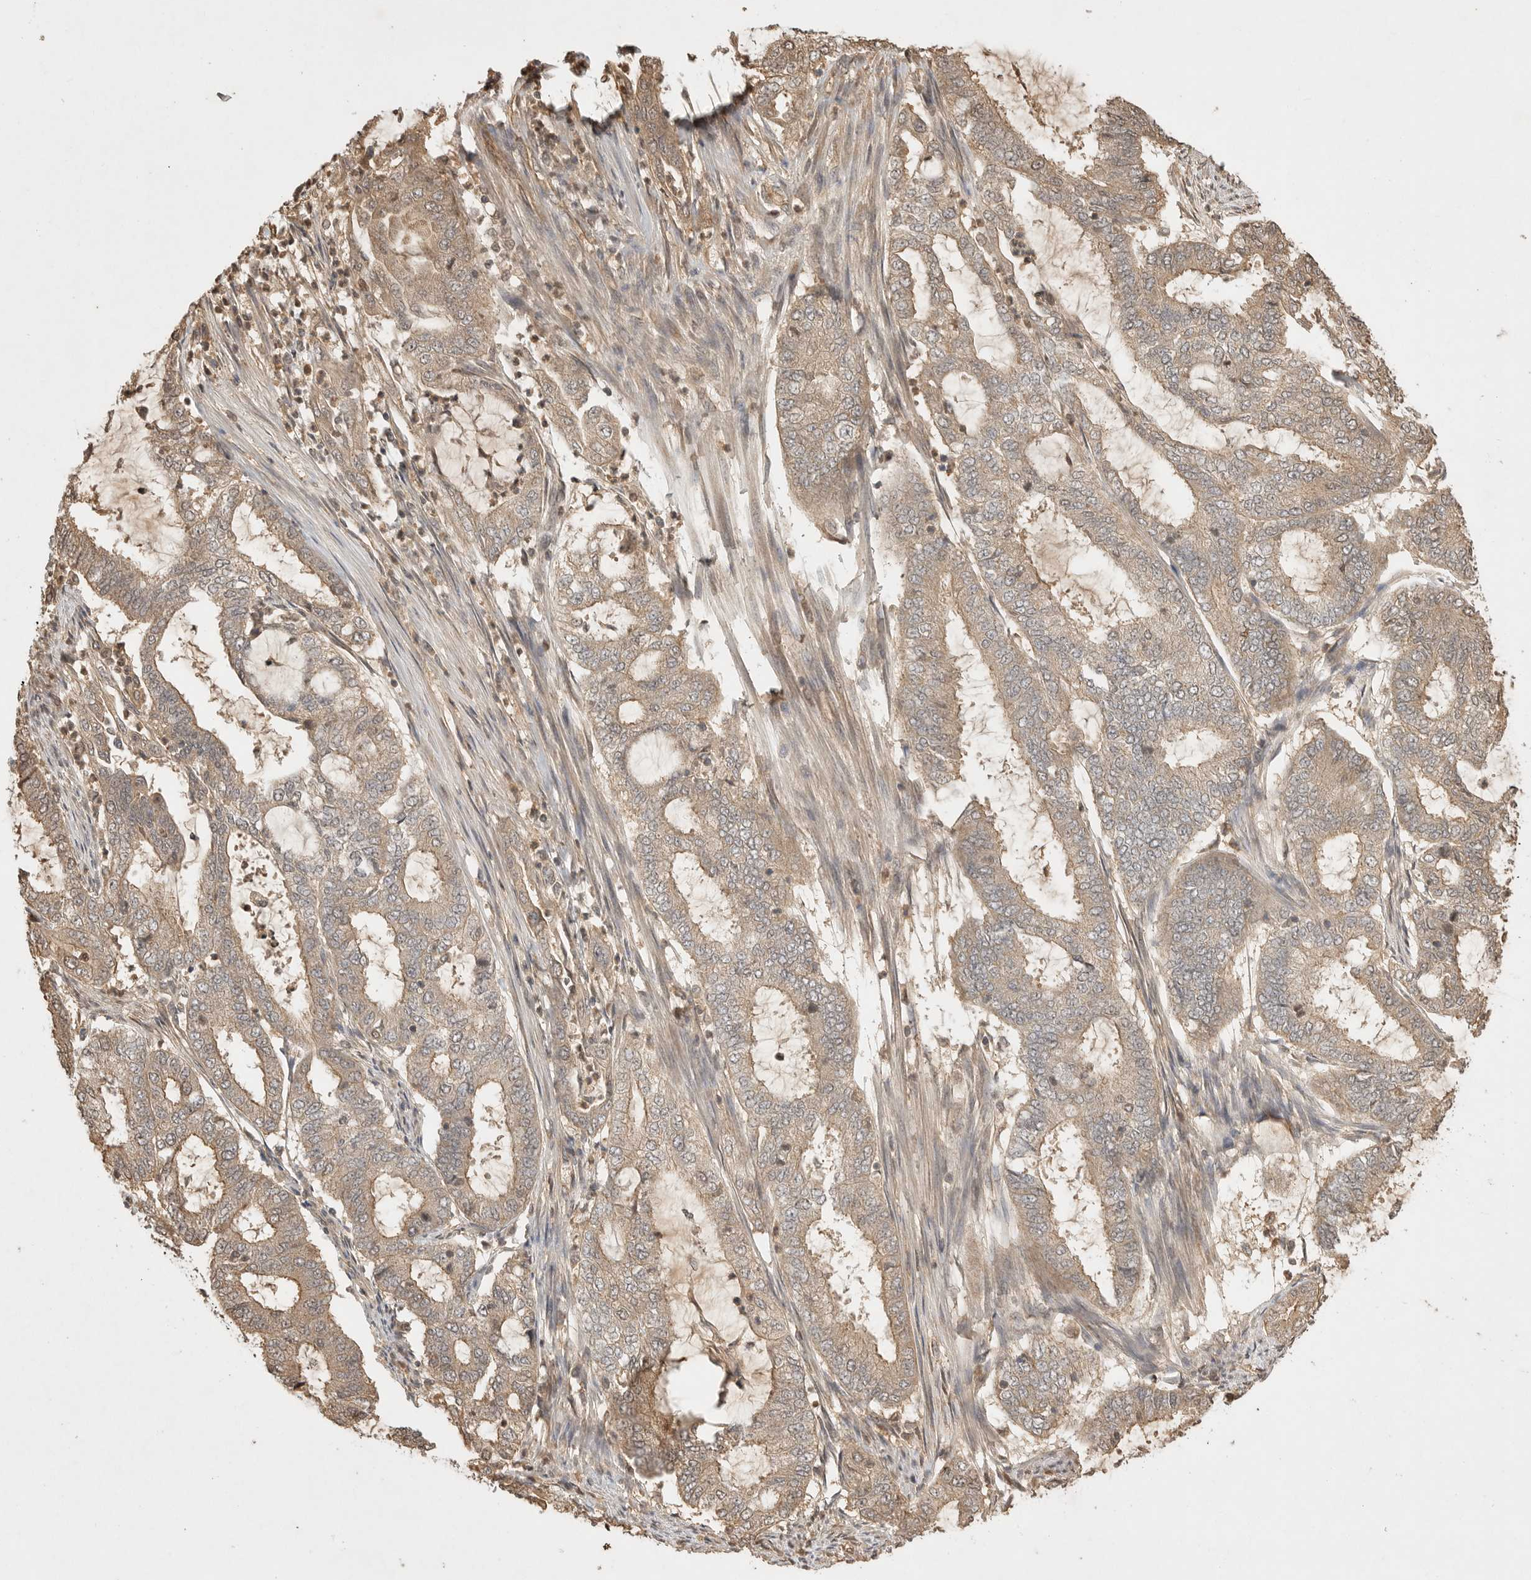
{"staining": {"intensity": "weak", "quantity": ">75%", "location": "cytoplasmic/membranous"}, "tissue": "endometrial cancer", "cell_type": "Tumor cells", "image_type": "cancer", "snomed": [{"axis": "morphology", "description": "Adenocarcinoma, NOS"}, {"axis": "topography", "description": "Endometrium"}], "caption": "Immunohistochemistry (IHC) (DAB (3,3'-diaminobenzidine)) staining of human endometrial cancer (adenocarcinoma) exhibits weak cytoplasmic/membranous protein expression in about >75% of tumor cells. (DAB (3,3'-diaminobenzidine) = brown stain, brightfield microscopy at high magnification).", "gene": "PRMT3", "patient": {"sex": "female", "age": 51}}